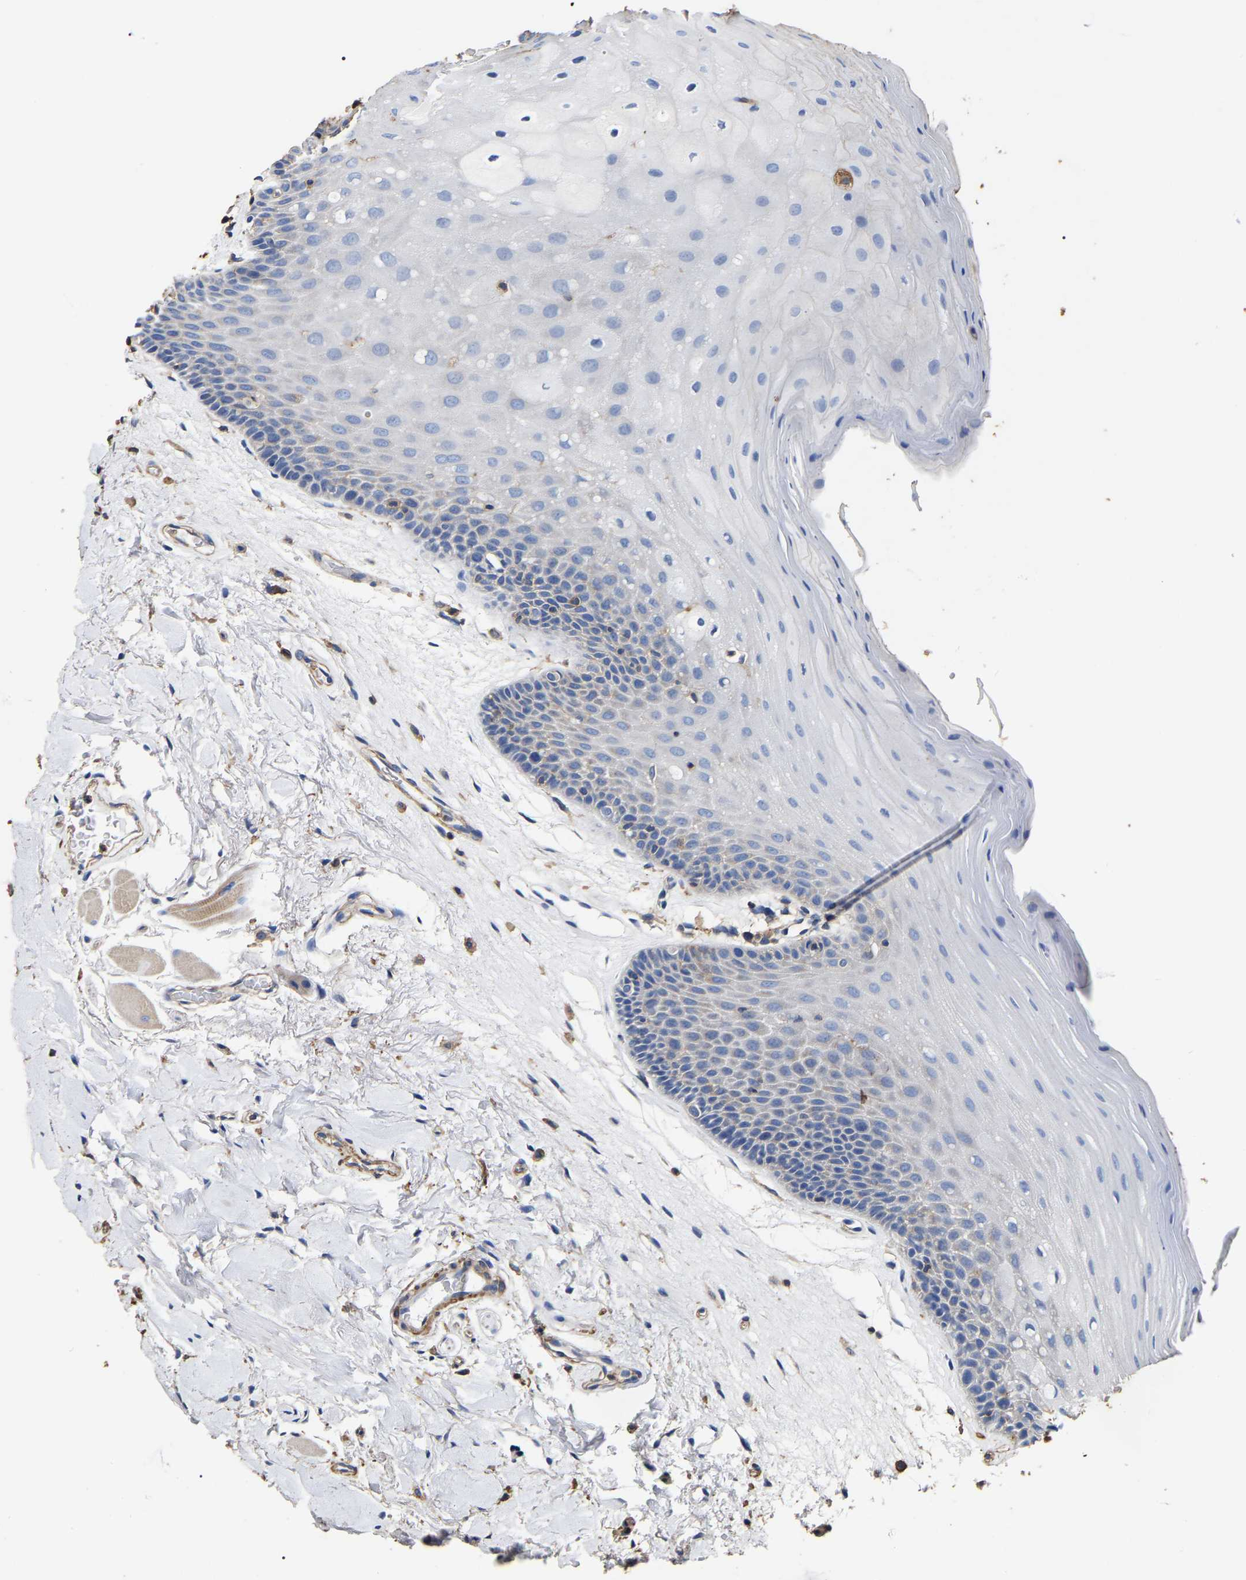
{"staining": {"intensity": "weak", "quantity": "25%-75%", "location": "cytoplasmic/membranous"}, "tissue": "oral mucosa", "cell_type": "Squamous epithelial cells", "image_type": "normal", "snomed": [{"axis": "morphology", "description": "Normal tissue, NOS"}, {"axis": "morphology", "description": "Squamous cell carcinoma, NOS"}, {"axis": "topography", "description": "Oral tissue"}, {"axis": "topography", "description": "Head-Neck"}], "caption": "The histopathology image displays staining of normal oral mucosa, revealing weak cytoplasmic/membranous protein positivity (brown color) within squamous epithelial cells.", "gene": "ARMT1", "patient": {"sex": "male", "age": 71}}